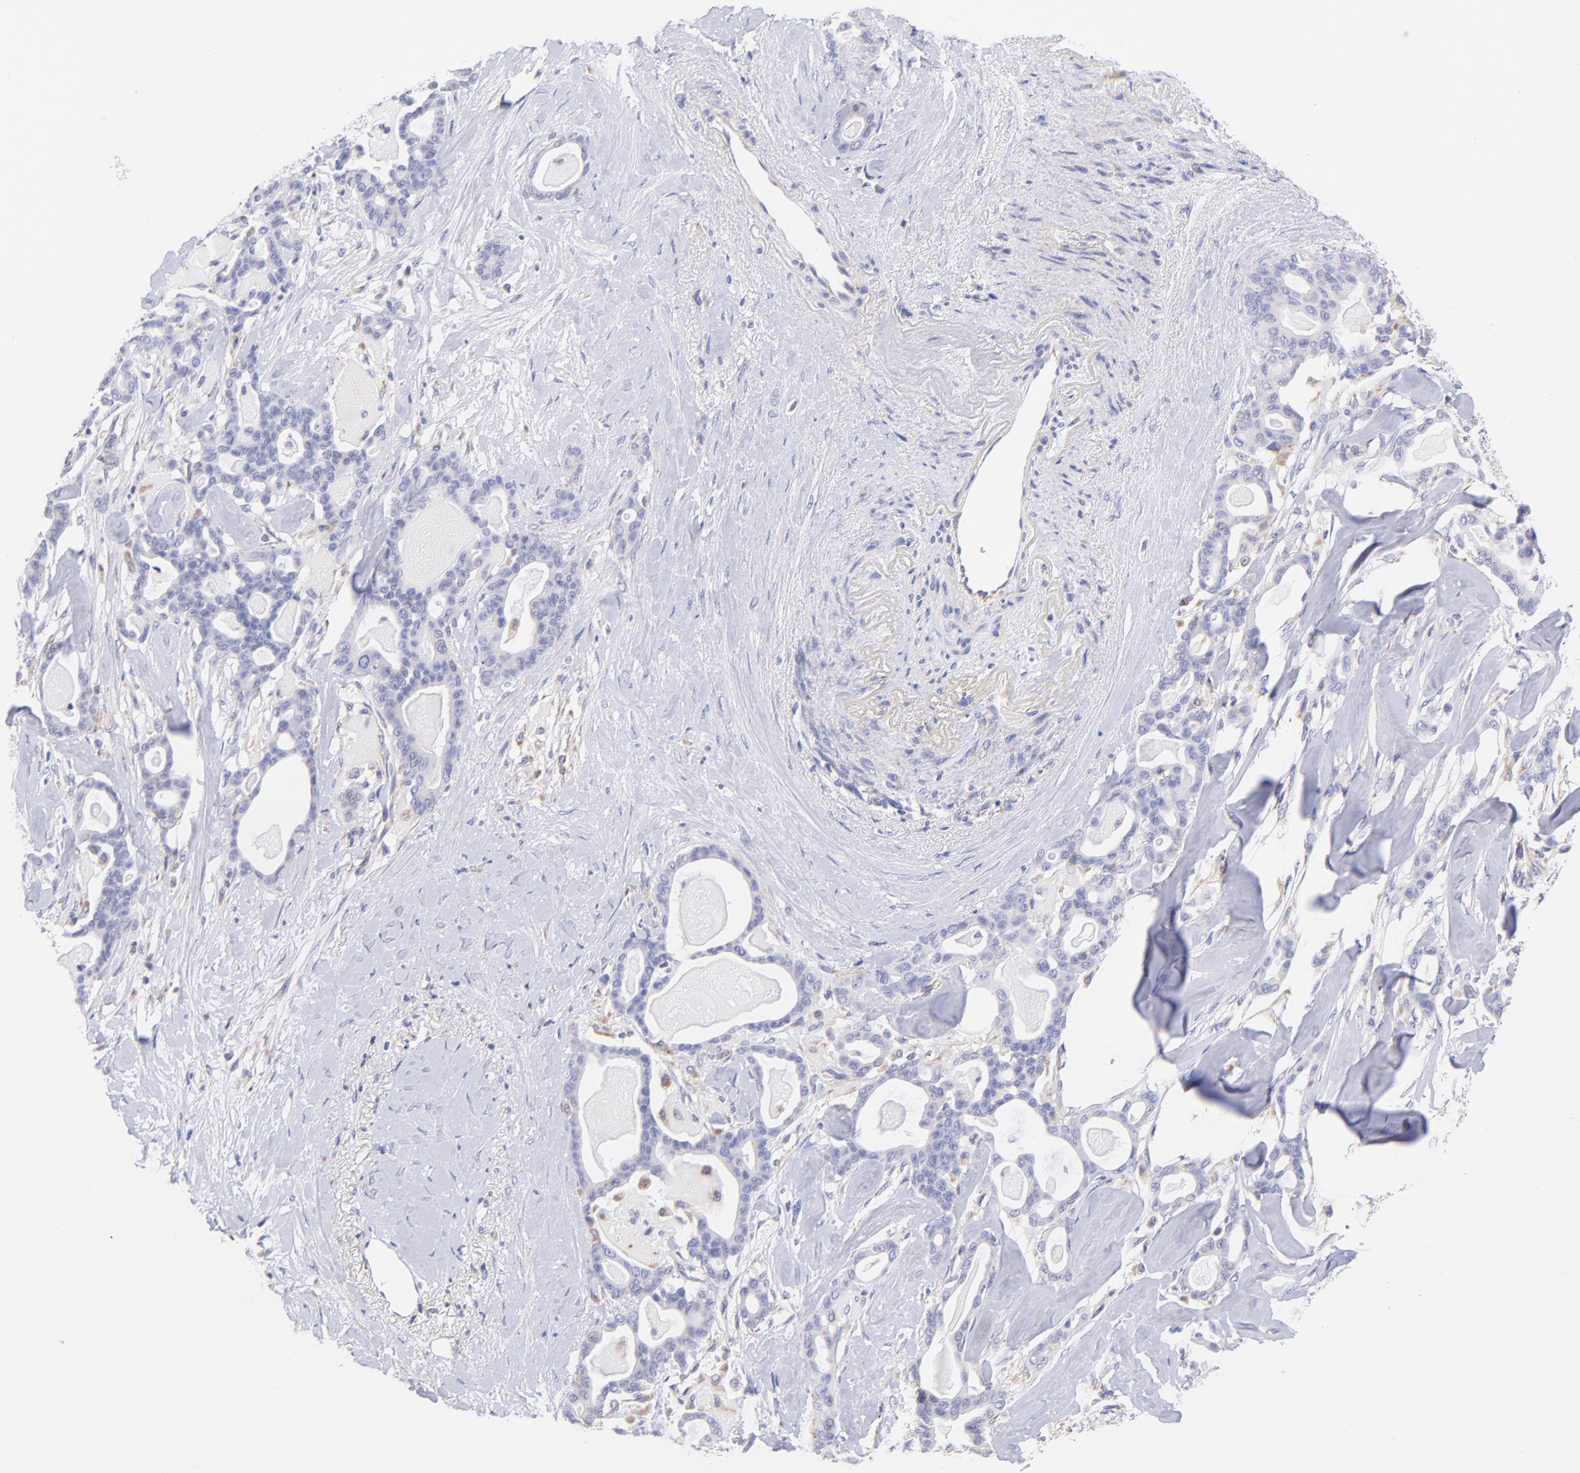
{"staining": {"intensity": "weak", "quantity": "<25%", "location": "cytoplasmic/membranous"}, "tissue": "pancreatic cancer", "cell_type": "Tumor cells", "image_type": "cancer", "snomed": [{"axis": "morphology", "description": "Adenocarcinoma, NOS"}, {"axis": "topography", "description": "Pancreas"}], "caption": "DAB immunohistochemical staining of human pancreatic adenocarcinoma displays no significant positivity in tumor cells. (DAB (3,3'-diaminobenzidine) immunohistochemistry (IHC) with hematoxylin counter stain).", "gene": "NDUFB7", "patient": {"sex": "male", "age": 63}}